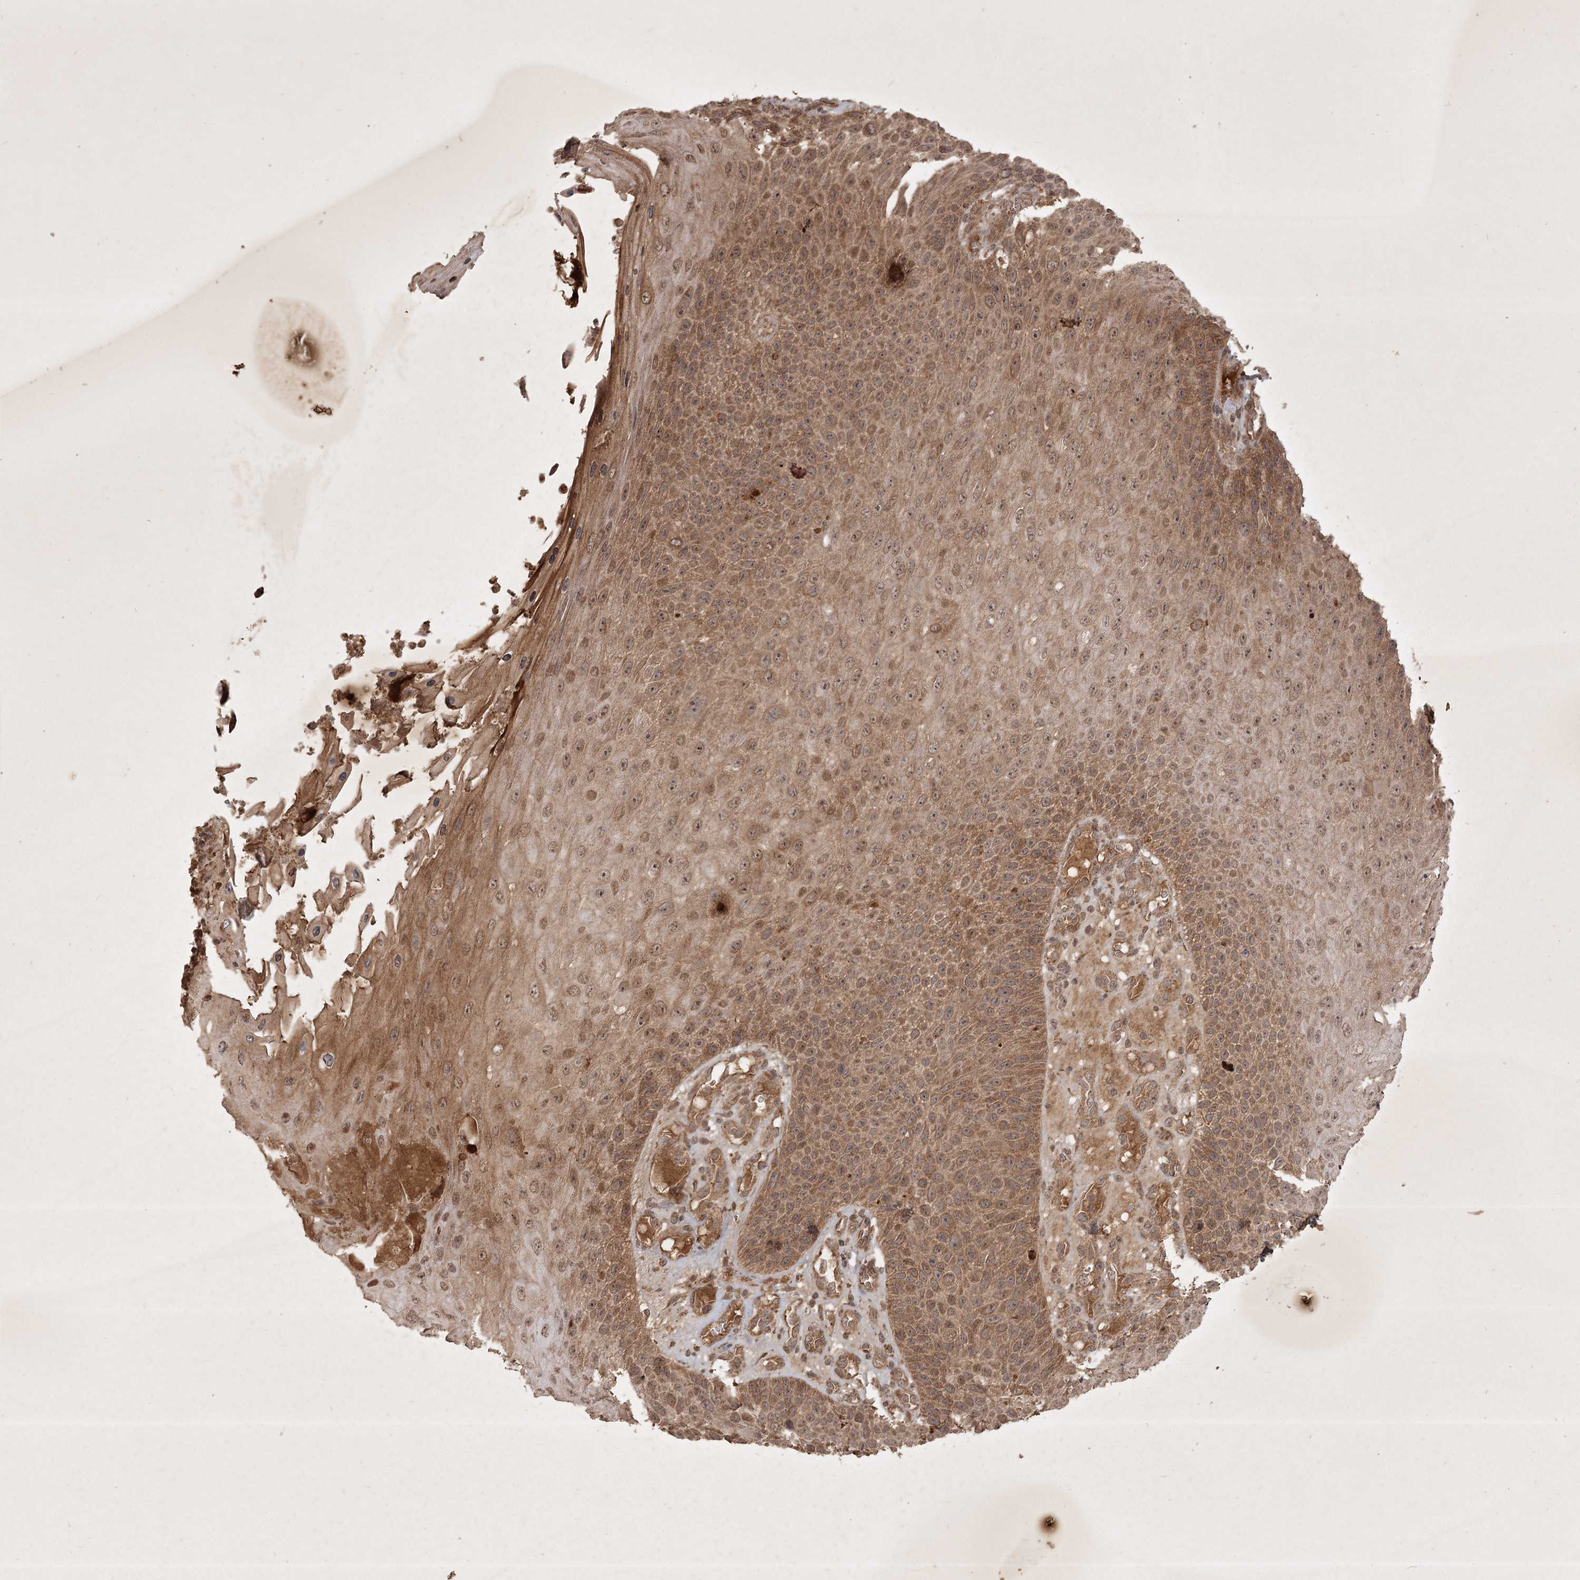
{"staining": {"intensity": "moderate", "quantity": ">75%", "location": "cytoplasmic/membranous"}, "tissue": "skin cancer", "cell_type": "Tumor cells", "image_type": "cancer", "snomed": [{"axis": "morphology", "description": "Squamous cell carcinoma, NOS"}, {"axis": "topography", "description": "Skin"}], "caption": "There is medium levels of moderate cytoplasmic/membranous expression in tumor cells of squamous cell carcinoma (skin), as demonstrated by immunohistochemical staining (brown color).", "gene": "ARL13A", "patient": {"sex": "female", "age": 88}}